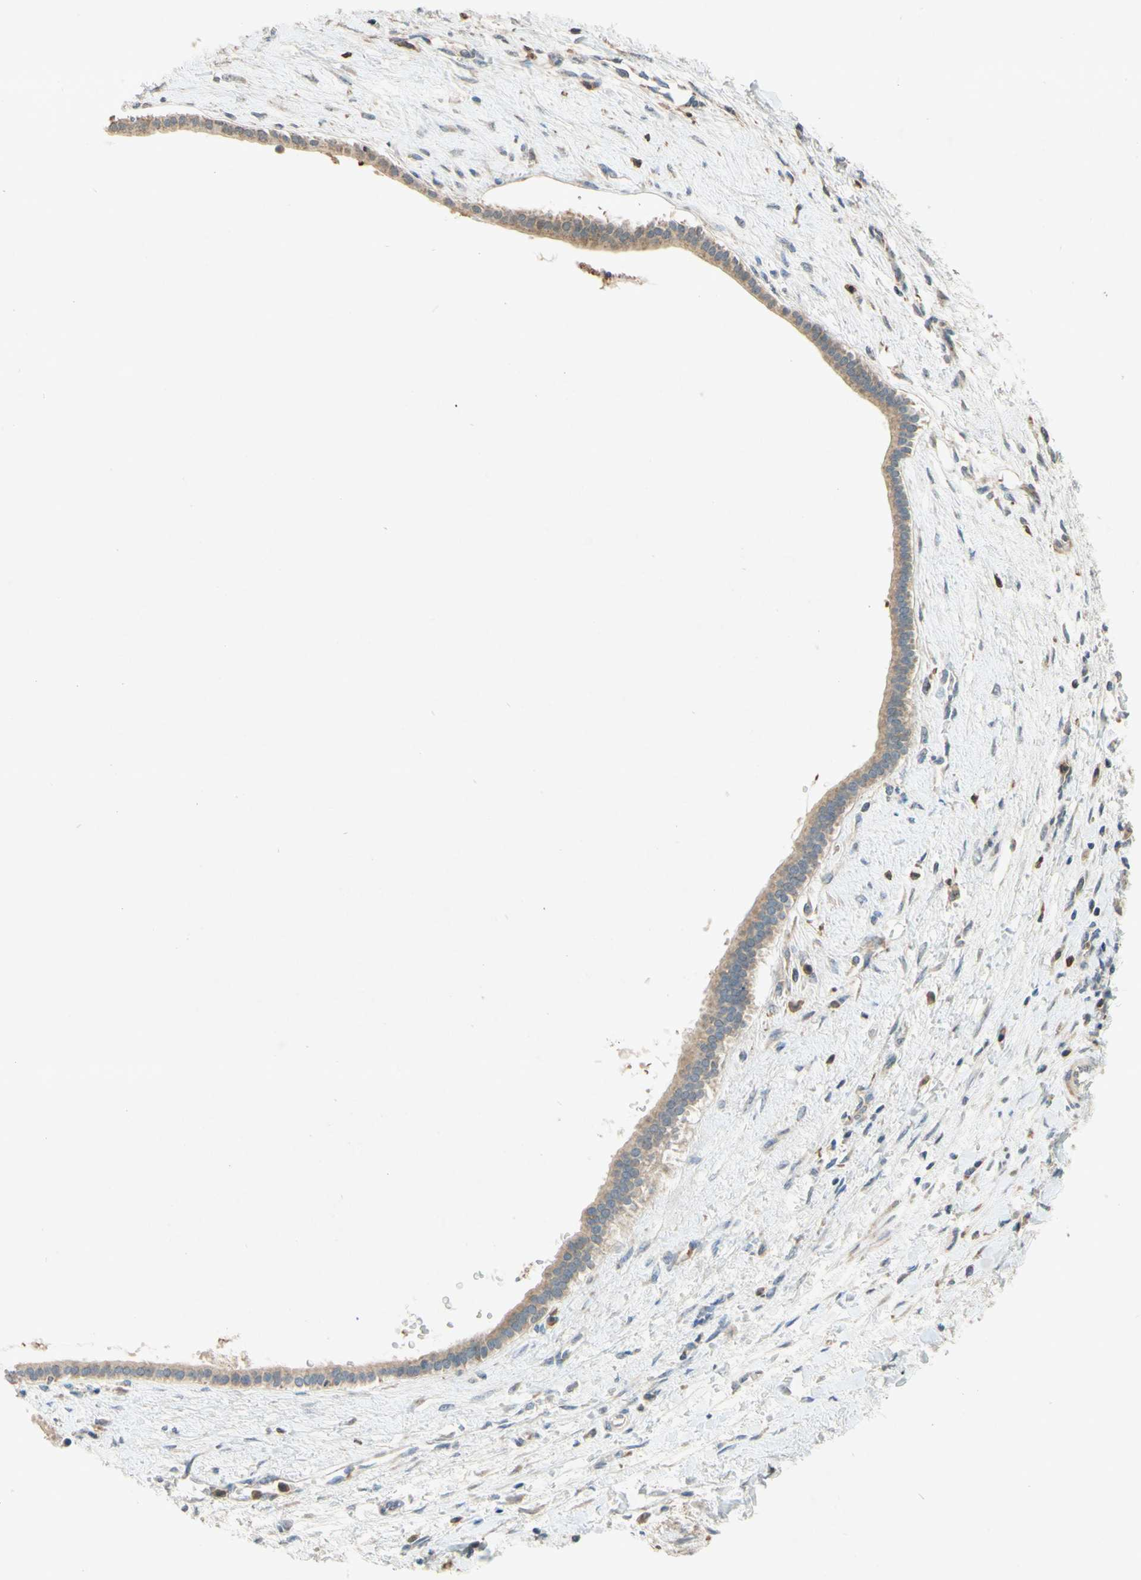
{"staining": {"intensity": "weak", "quantity": ">75%", "location": "cytoplasmic/membranous"}, "tissue": "liver cancer", "cell_type": "Tumor cells", "image_type": "cancer", "snomed": [{"axis": "morphology", "description": "Cholangiocarcinoma"}, {"axis": "topography", "description": "Liver"}], "caption": "About >75% of tumor cells in human liver cancer (cholangiocarcinoma) show weak cytoplasmic/membranous protein expression as visualized by brown immunohistochemical staining.", "gene": "GATA1", "patient": {"sex": "female", "age": 65}}